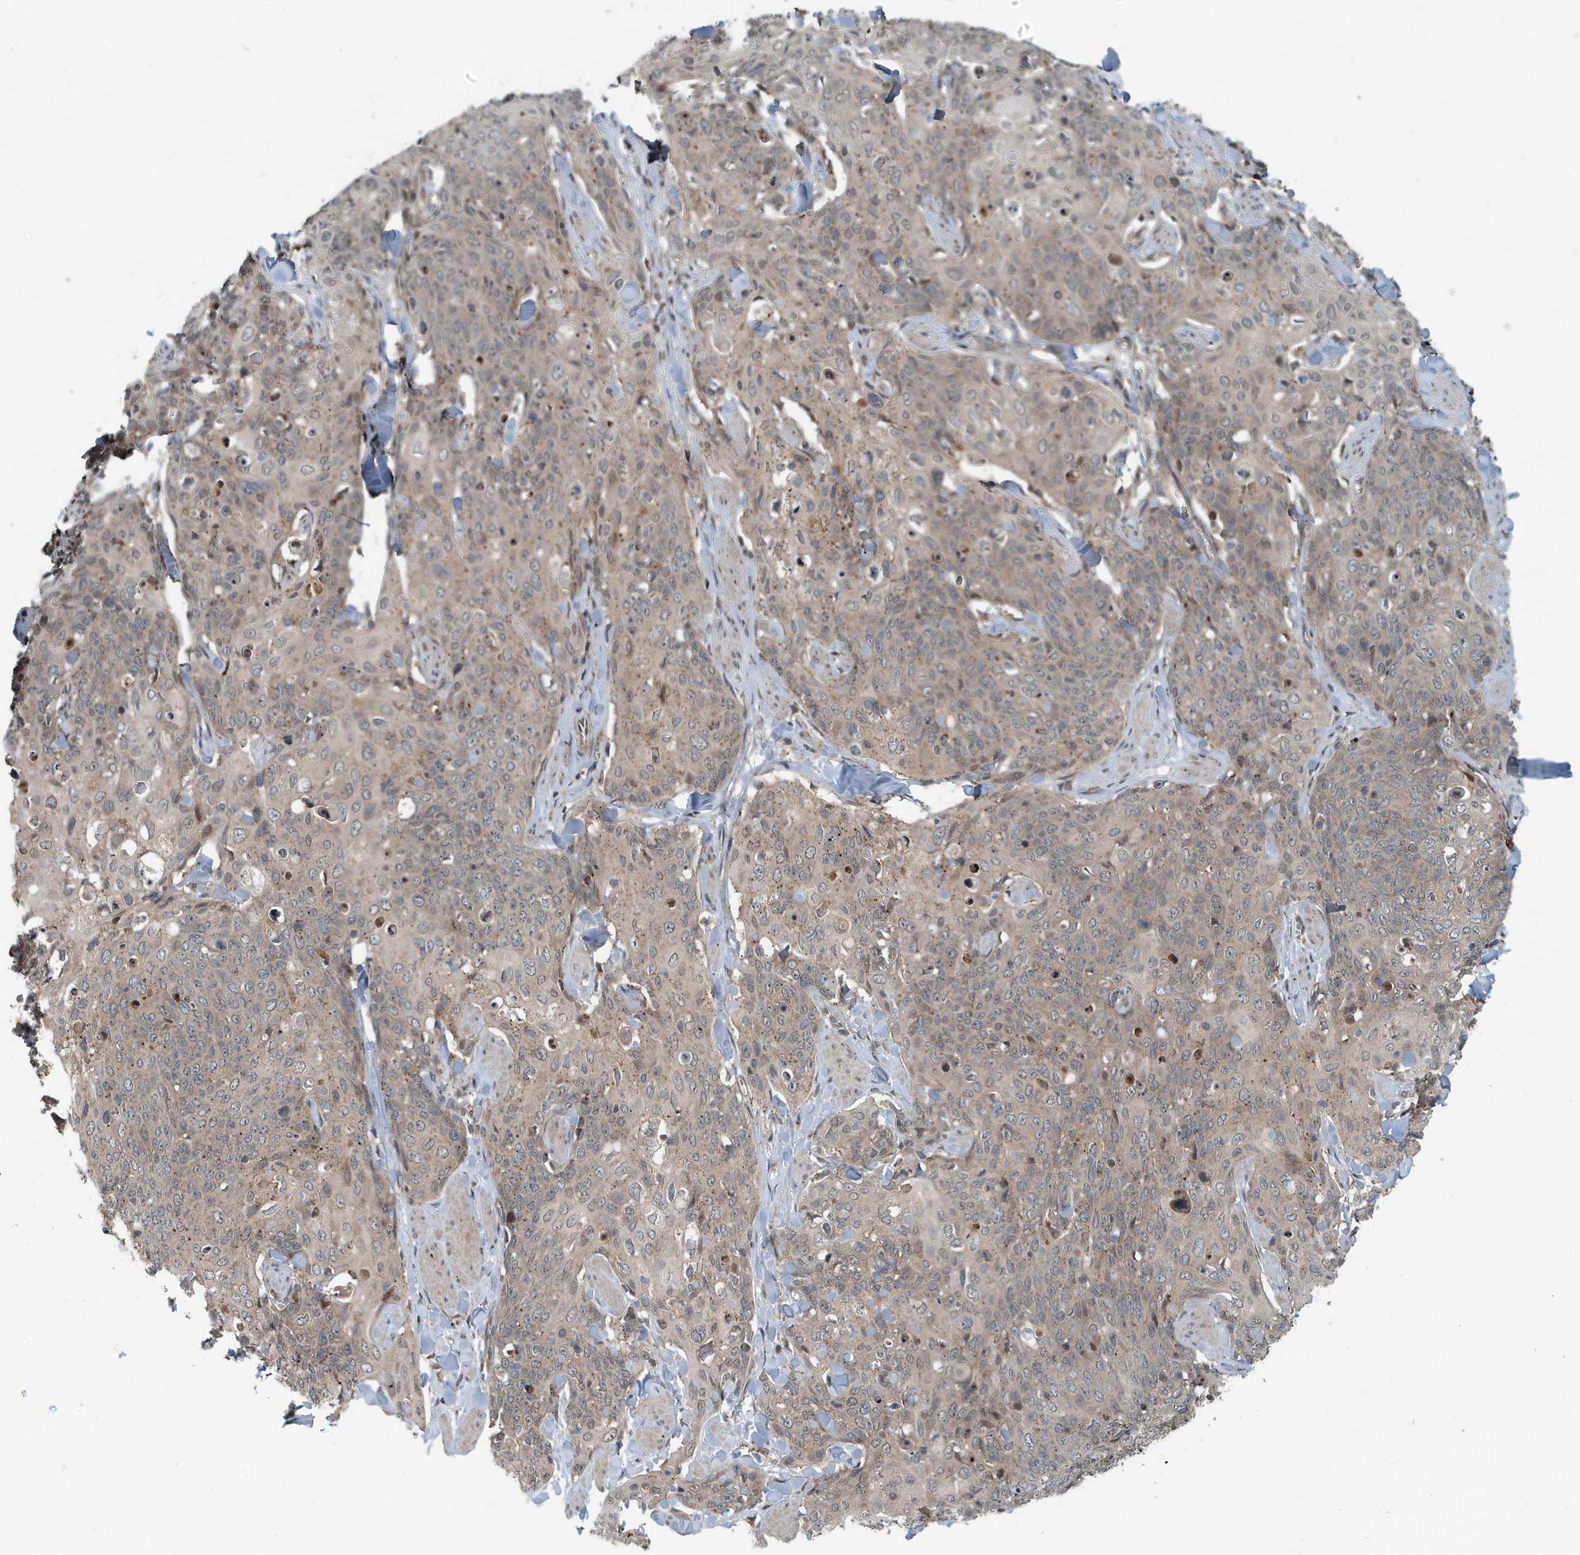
{"staining": {"intensity": "weak", "quantity": "25%-75%", "location": "cytoplasmic/membranous"}, "tissue": "skin cancer", "cell_type": "Tumor cells", "image_type": "cancer", "snomed": [{"axis": "morphology", "description": "Squamous cell carcinoma, NOS"}, {"axis": "topography", "description": "Skin"}, {"axis": "topography", "description": "Vulva"}], "caption": "Immunohistochemistry (IHC) histopathology image of neoplastic tissue: human skin squamous cell carcinoma stained using immunohistochemistry (IHC) reveals low levels of weak protein expression localized specifically in the cytoplasmic/membranous of tumor cells, appearing as a cytoplasmic/membranous brown color.", "gene": "KIF15", "patient": {"sex": "female", "age": 85}}